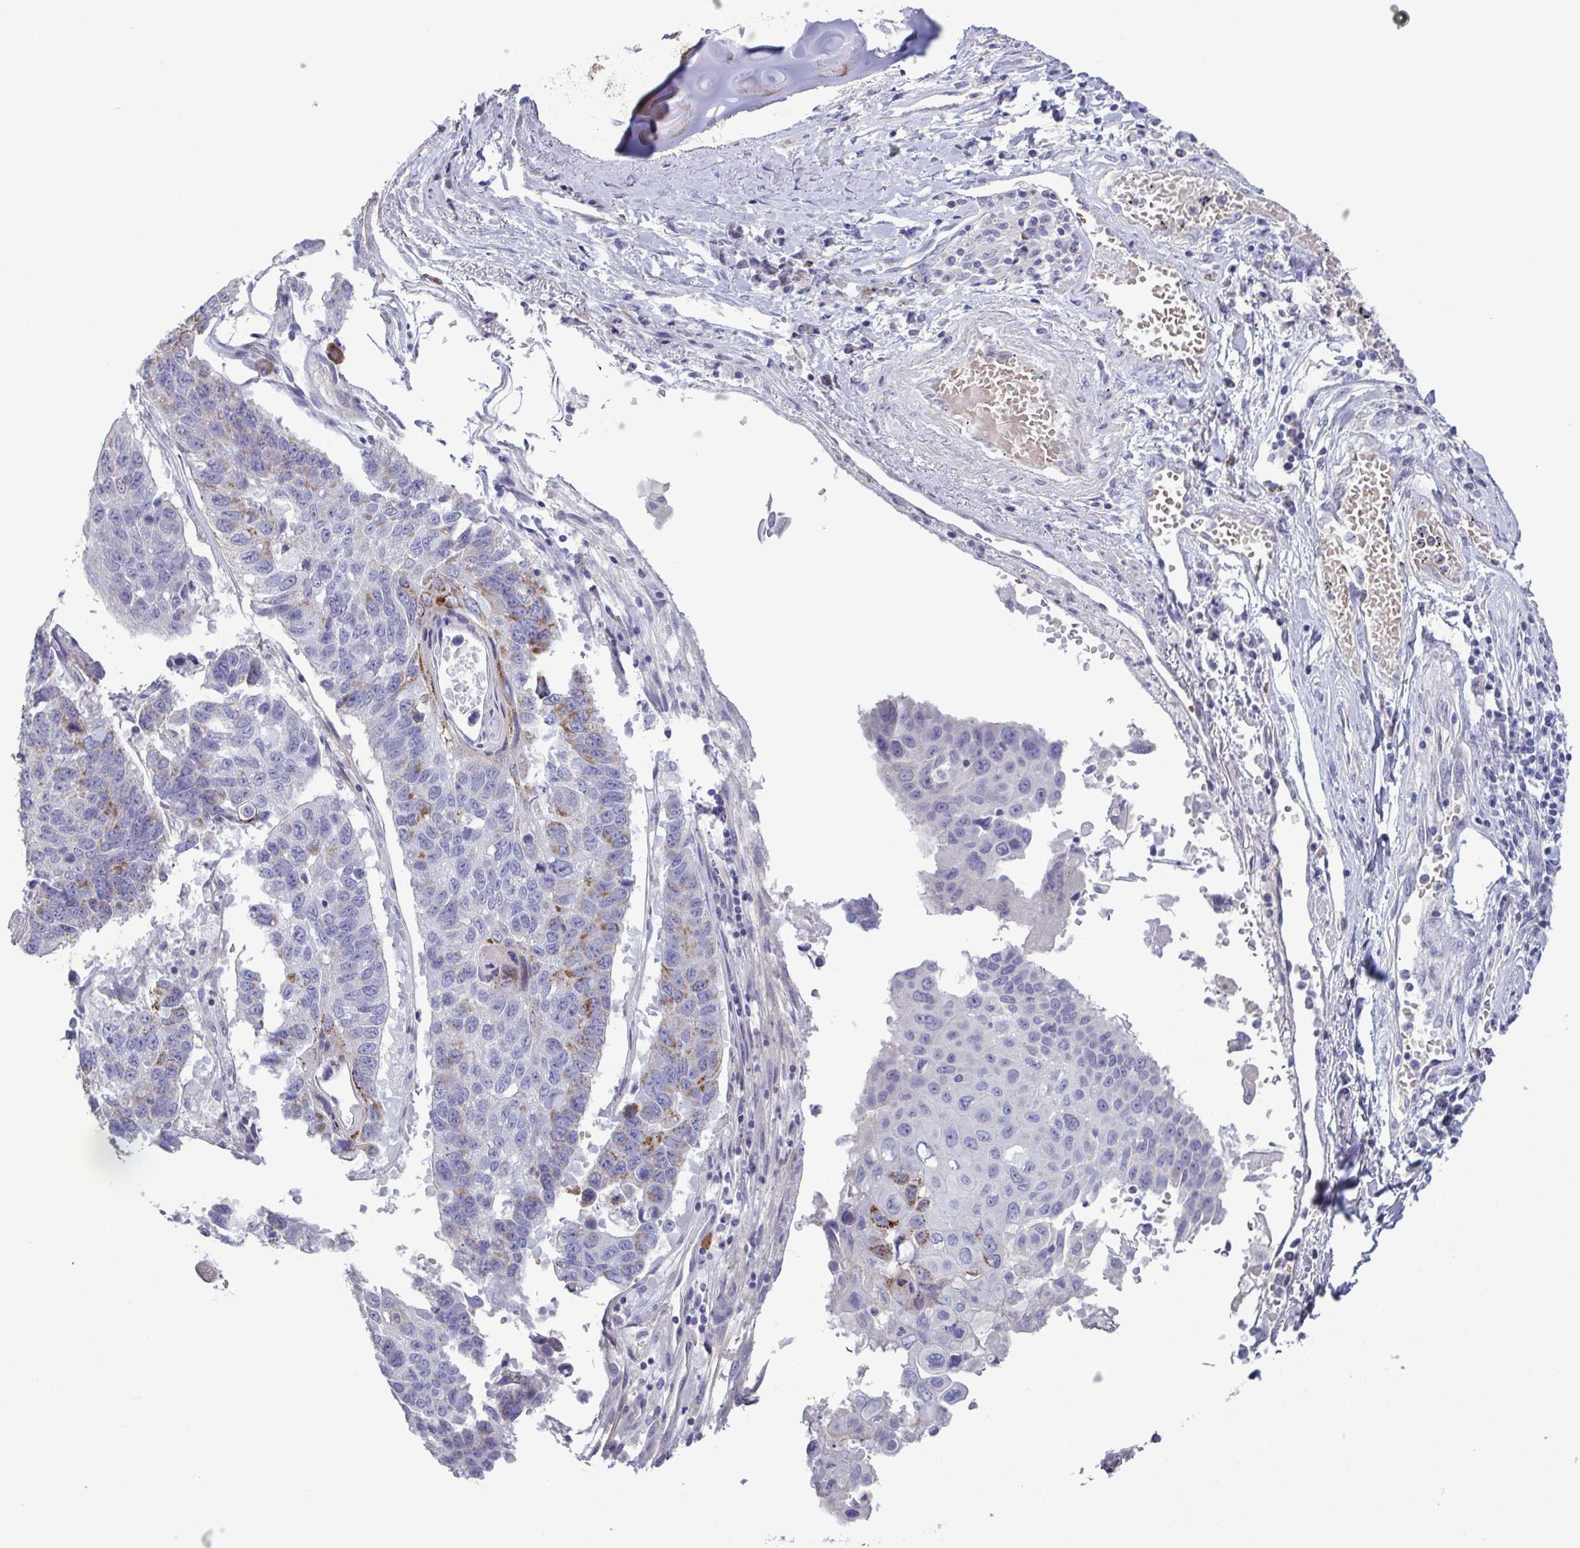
{"staining": {"intensity": "moderate", "quantity": "<25%", "location": "cytoplasmic/membranous"}, "tissue": "lung cancer", "cell_type": "Tumor cells", "image_type": "cancer", "snomed": [{"axis": "morphology", "description": "Squamous cell carcinoma, NOS"}, {"axis": "topography", "description": "Lung"}], "caption": "About <25% of tumor cells in lung cancer (squamous cell carcinoma) show moderate cytoplasmic/membranous protein positivity as visualized by brown immunohistochemical staining.", "gene": "GLDC", "patient": {"sex": "male", "age": 73}}